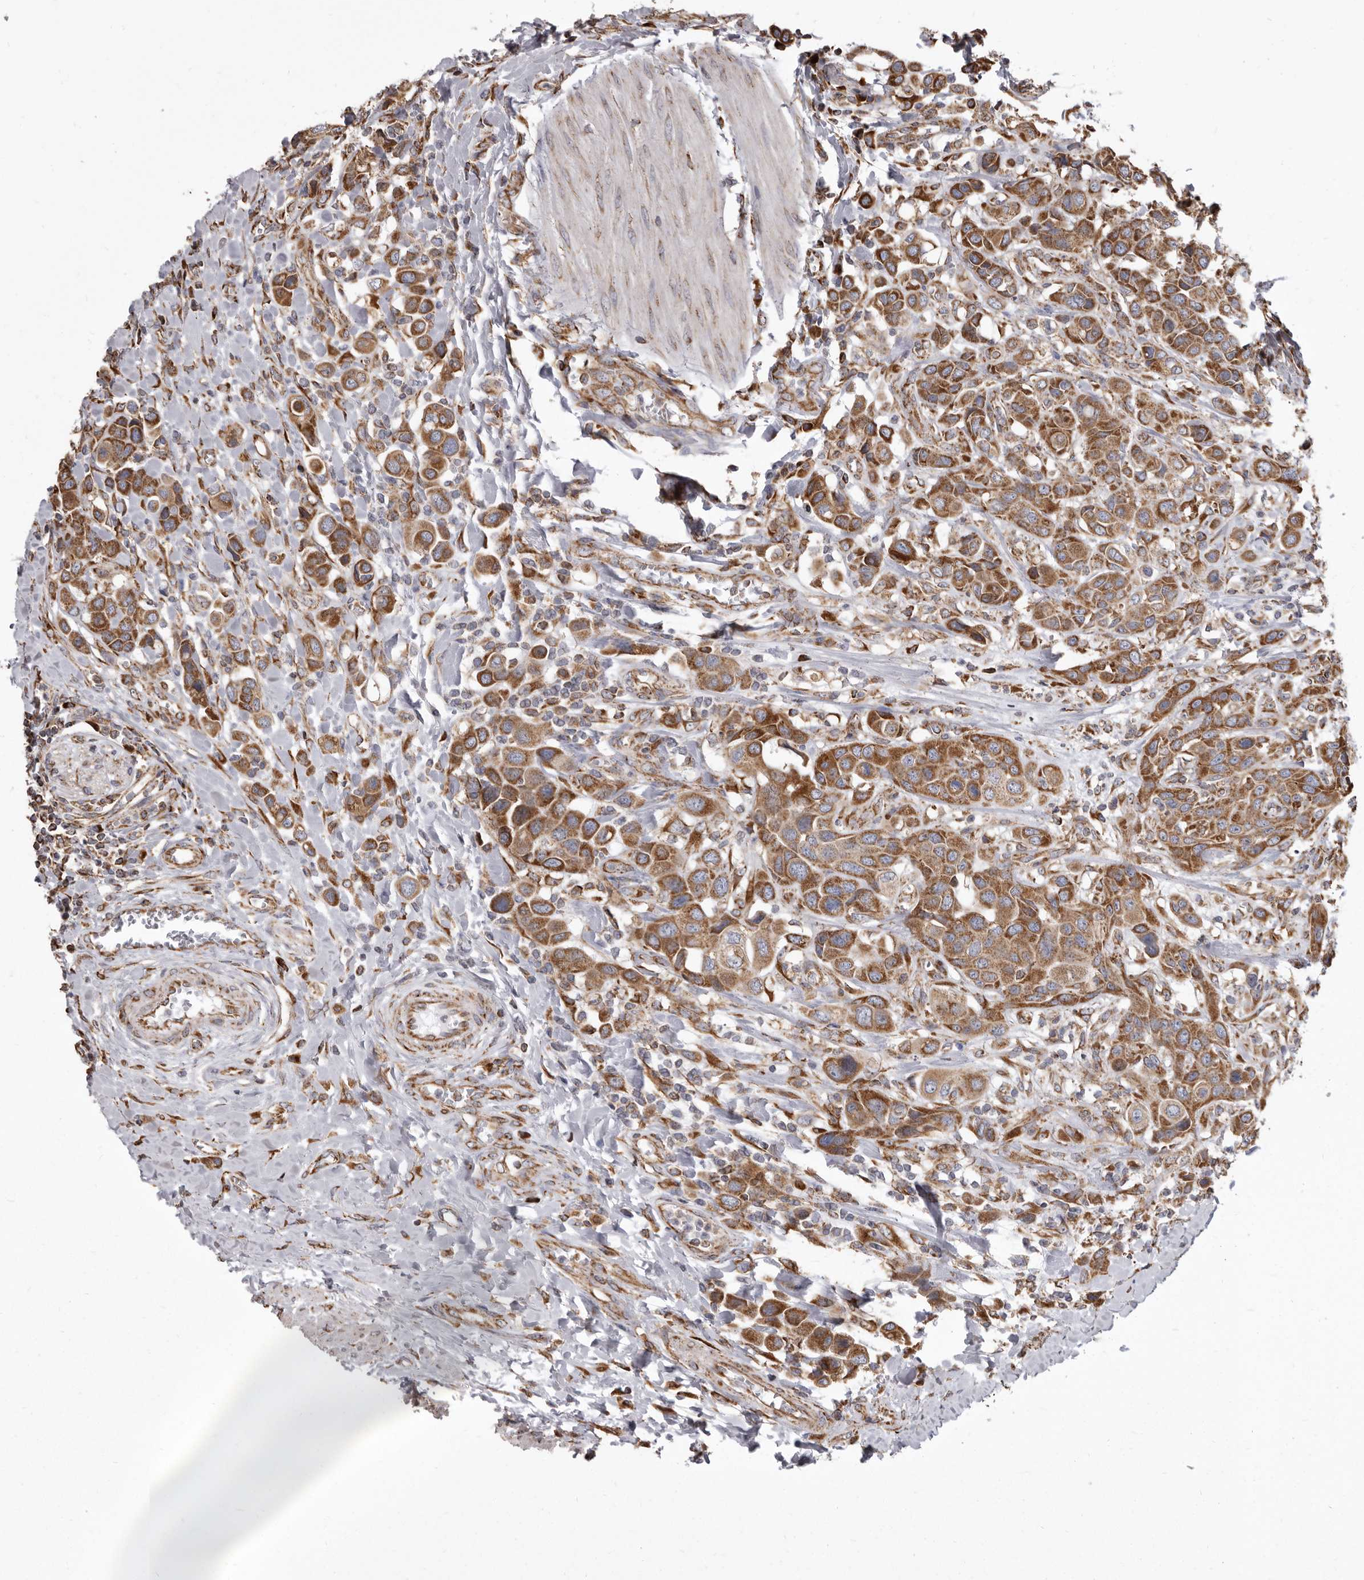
{"staining": {"intensity": "moderate", "quantity": ">75%", "location": "cytoplasmic/membranous"}, "tissue": "urothelial cancer", "cell_type": "Tumor cells", "image_type": "cancer", "snomed": [{"axis": "morphology", "description": "Urothelial carcinoma, High grade"}, {"axis": "topography", "description": "Urinary bladder"}], "caption": "An image of human high-grade urothelial carcinoma stained for a protein reveals moderate cytoplasmic/membranous brown staining in tumor cells.", "gene": "CDK5RAP3", "patient": {"sex": "male", "age": 50}}